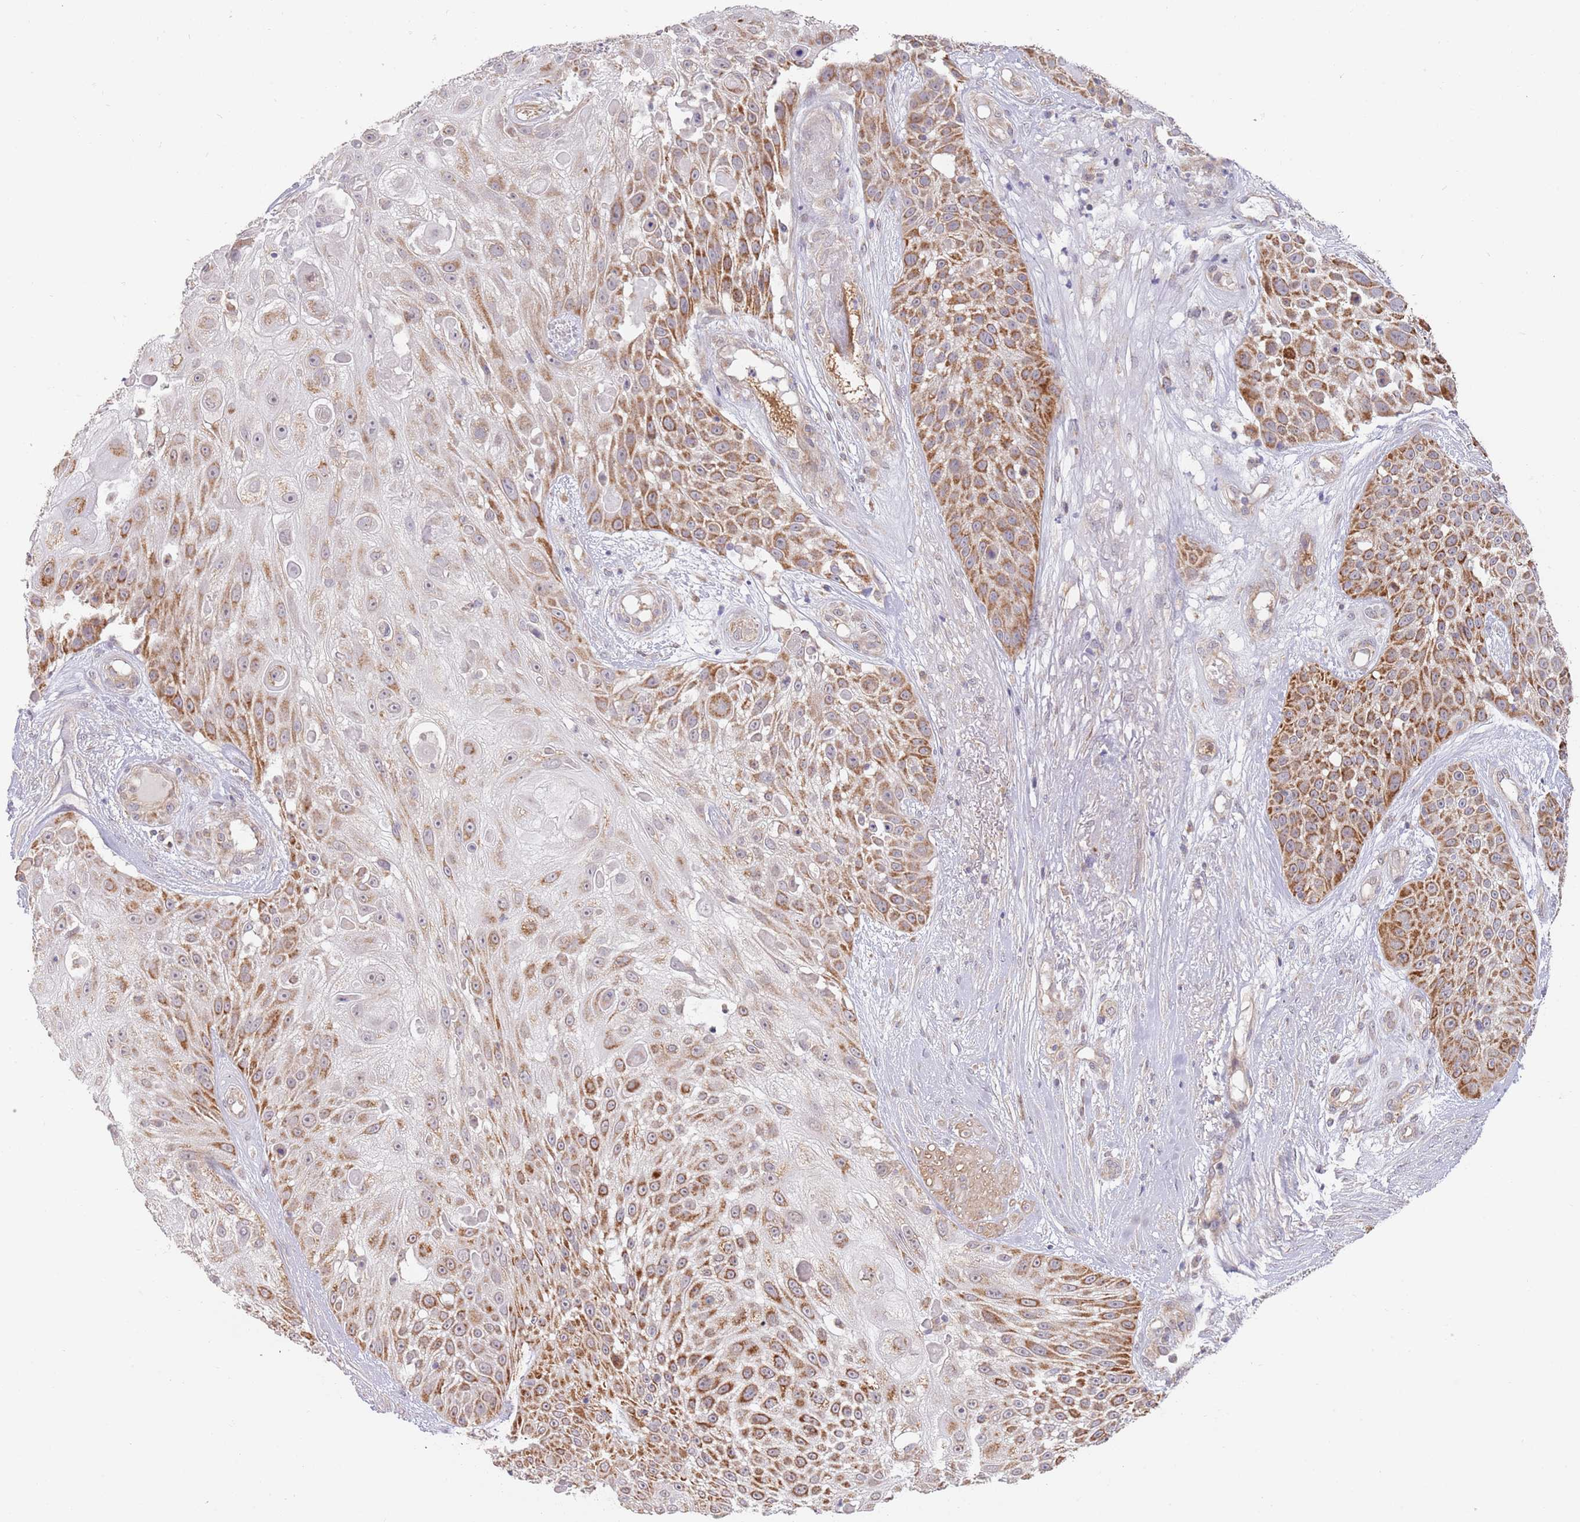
{"staining": {"intensity": "strong", "quantity": ">75%", "location": "cytoplasmic/membranous"}, "tissue": "skin cancer", "cell_type": "Tumor cells", "image_type": "cancer", "snomed": [{"axis": "morphology", "description": "Squamous cell carcinoma, NOS"}, {"axis": "topography", "description": "Skin"}], "caption": "Immunohistochemical staining of human squamous cell carcinoma (skin) demonstrates high levels of strong cytoplasmic/membranous protein positivity in about >75% of tumor cells.", "gene": "UQCC3", "patient": {"sex": "female", "age": 86}}